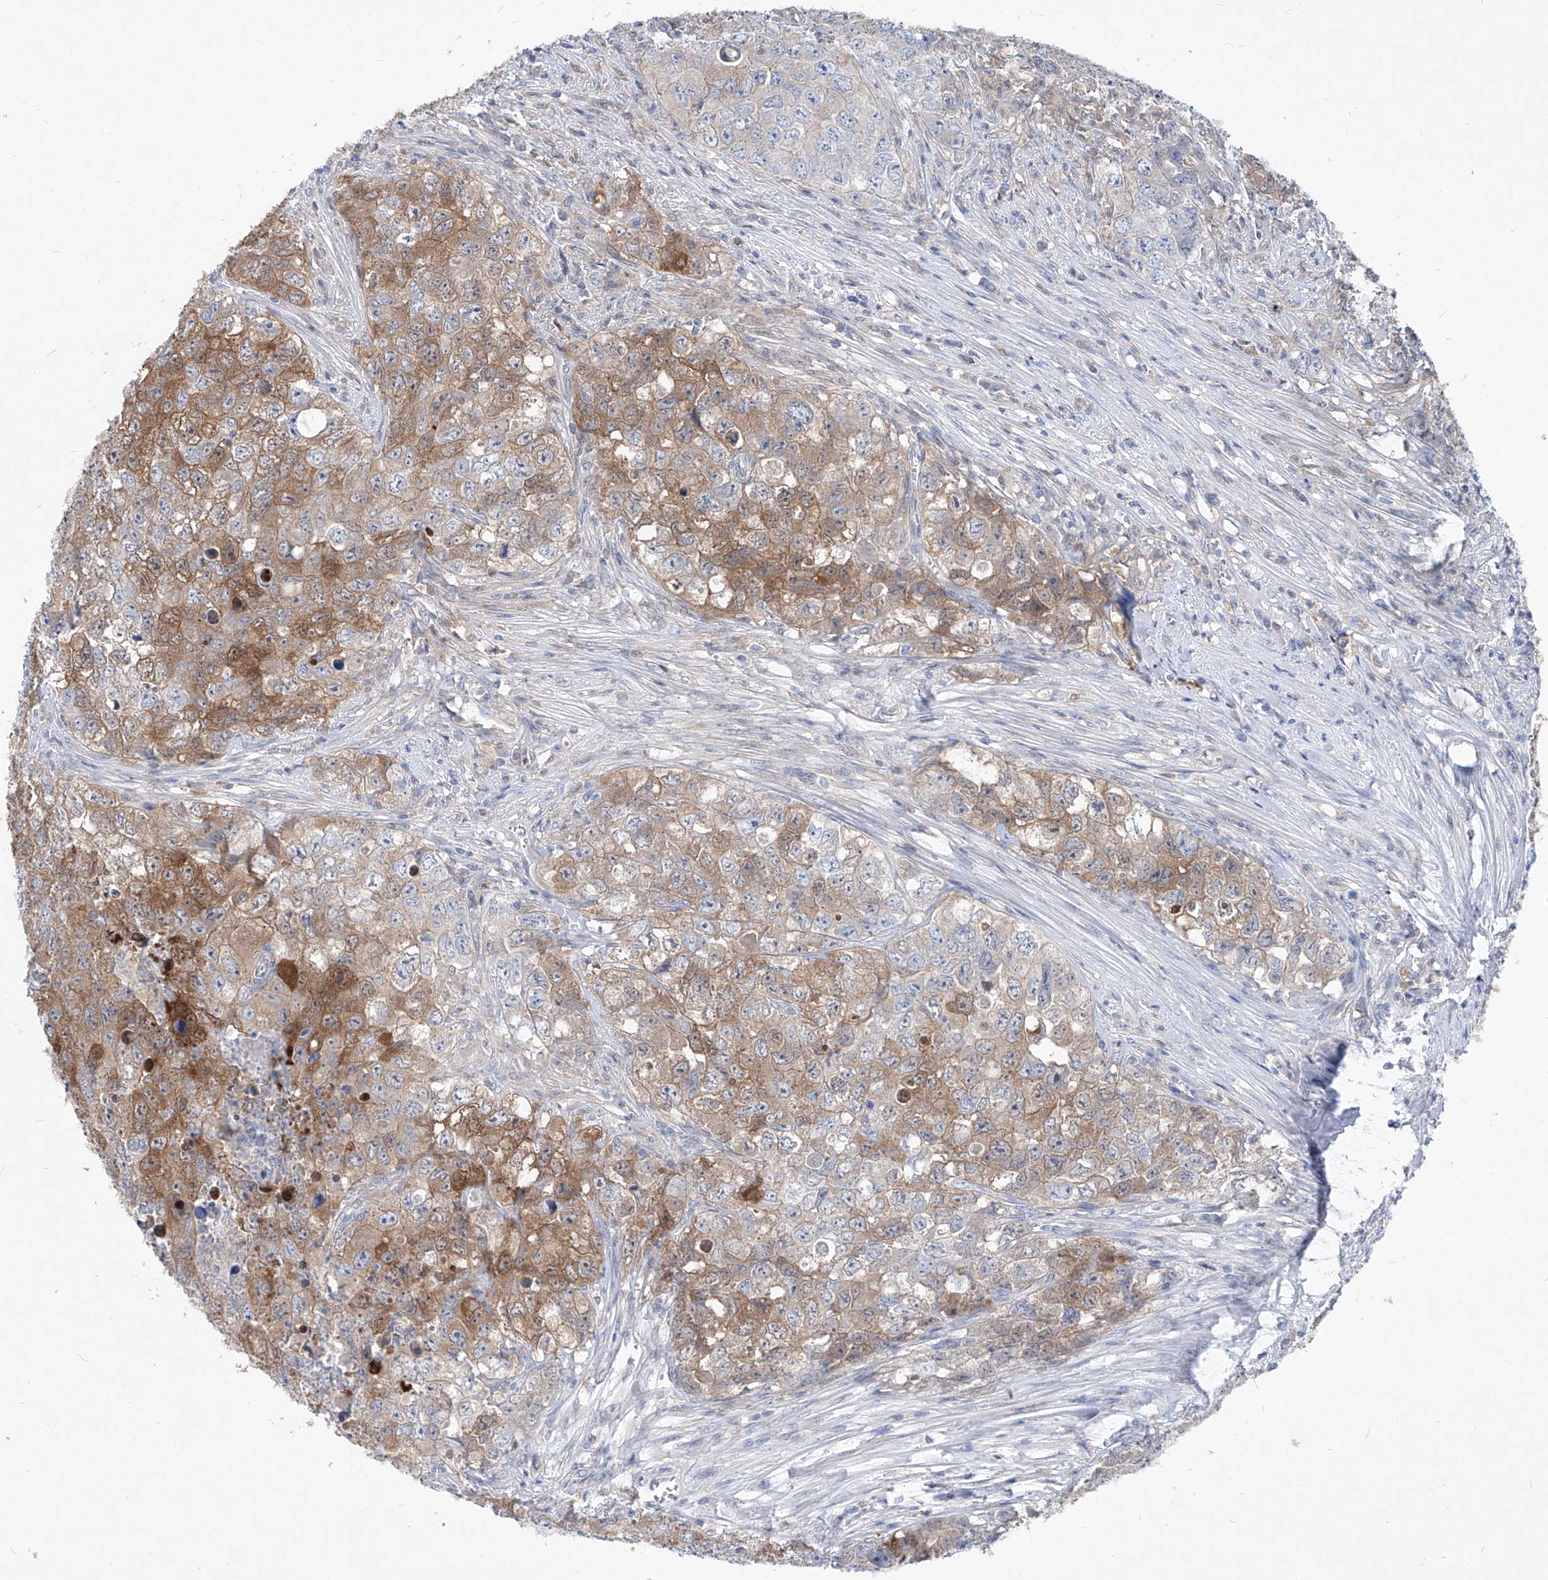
{"staining": {"intensity": "moderate", "quantity": "25%-75%", "location": "cytoplasmic/membranous"}, "tissue": "testis cancer", "cell_type": "Tumor cells", "image_type": "cancer", "snomed": [{"axis": "morphology", "description": "Seminoma, NOS"}, {"axis": "morphology", "description": "Carcinoma, Embryonal, NOS"}, {"axis": "topography", "description": "Testis"}], "caption": "Moderate cytoplasmic/membranous staining for a protein is present in about 25%-75% of tumor cells of testis cancer using immunohistochemistry (IHC).", "gene": "UFL1", "patient": {"sex": "male", "age": 43}}